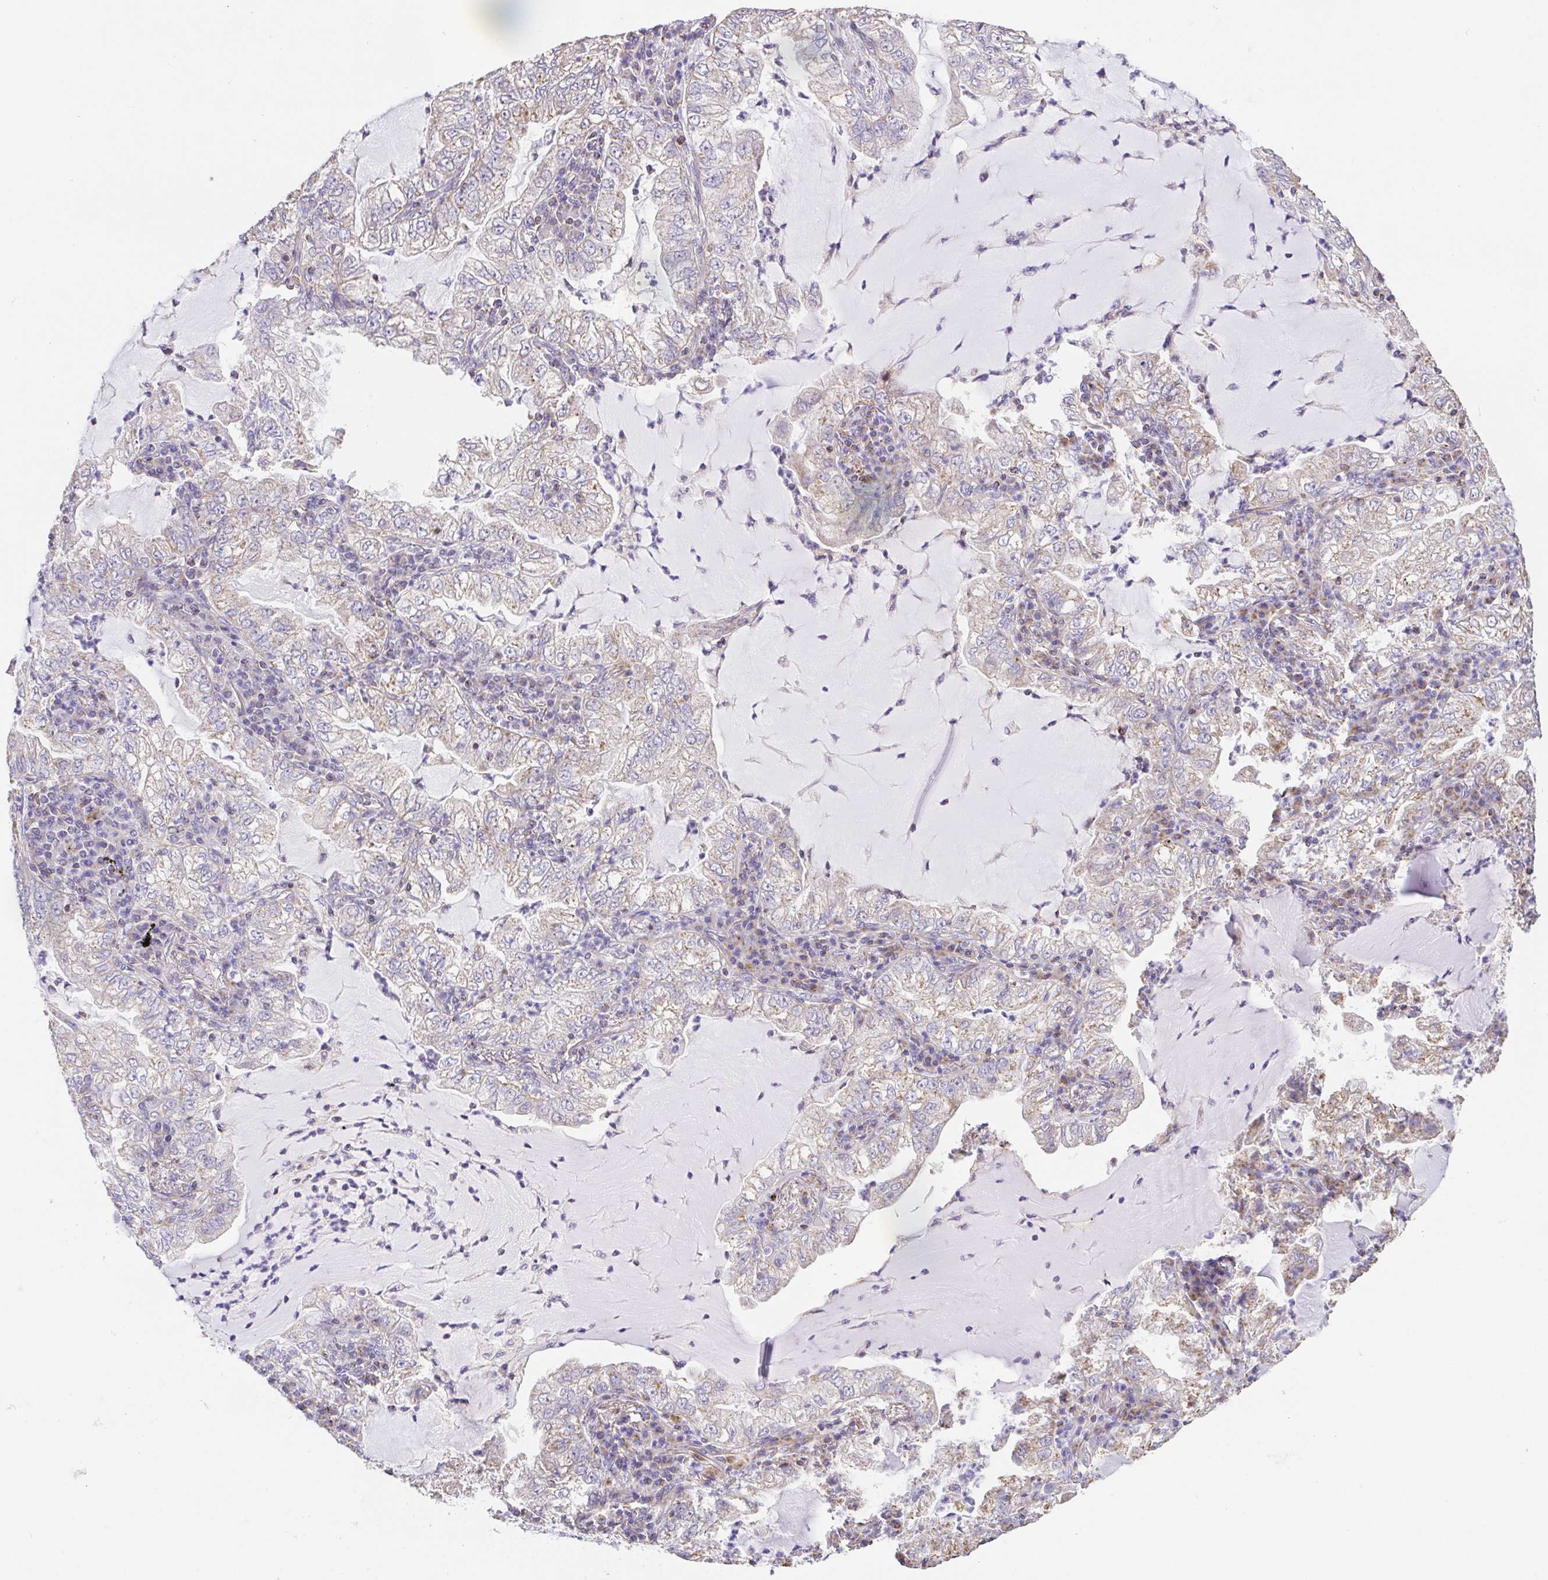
{"staining": {"intensity": "weak", "quantity": "25%-75%", "location": "cytoplasmic/membranous"}, "tissue": "lung cancer", "cell_type": "Tumor cells", "image_type": "cancer", "snomed": [{"axis": "morphology", "description": "Adenocarcinoma, NOS"}, {"axis": "topography", "description": "Lung"}], "caption": "Weak cytoplasmic/membranous staining for a protein is identified in about 25%-75% of tumor cells of adenocarcinoma (lung) using immunohistochemistry (IHC).", "gene": "GINM1", "patient": {"sex": "female", "age": 73}}